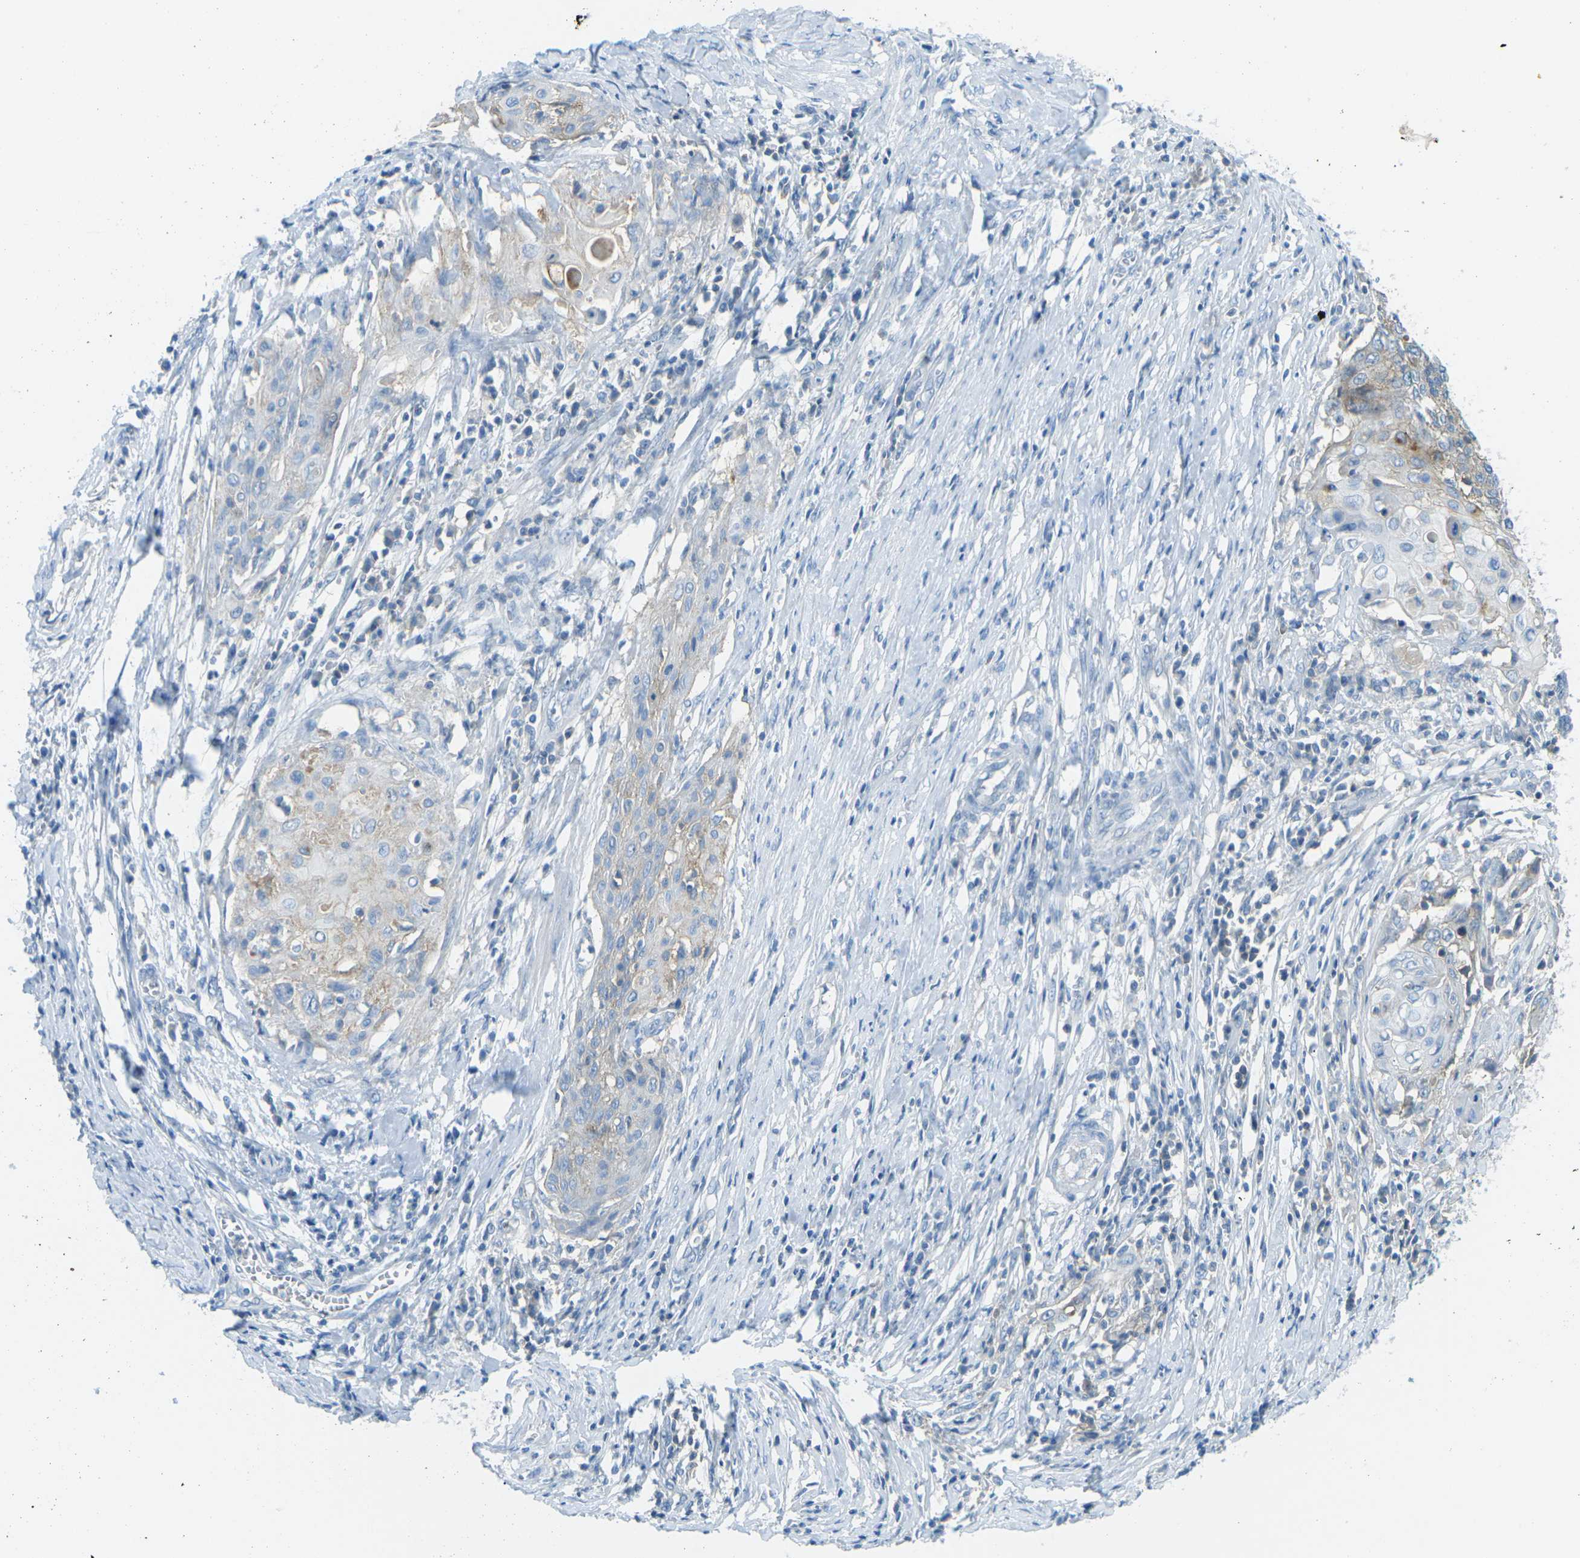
{"staining": {"intensity": "weak", "quantity": "25%-75%", "location": "cytoplasmic/membranous"}, "tissue": "cervical cancer", "cell_type": "Tumor cells", "image_type": "cancer", "snomed": [{"axis": "morphology", "description": "Squamous cell carcinoma, NOS"}, {"axis": "topography", "description": "Cervix"}], "caption": "The immunohistochemical stain labels weak cytoplasmic/membranous staining in tumor cells of cervical cancer tissue.", "gene": "CD47", "patient": {"sex": "female", "age": 39}}